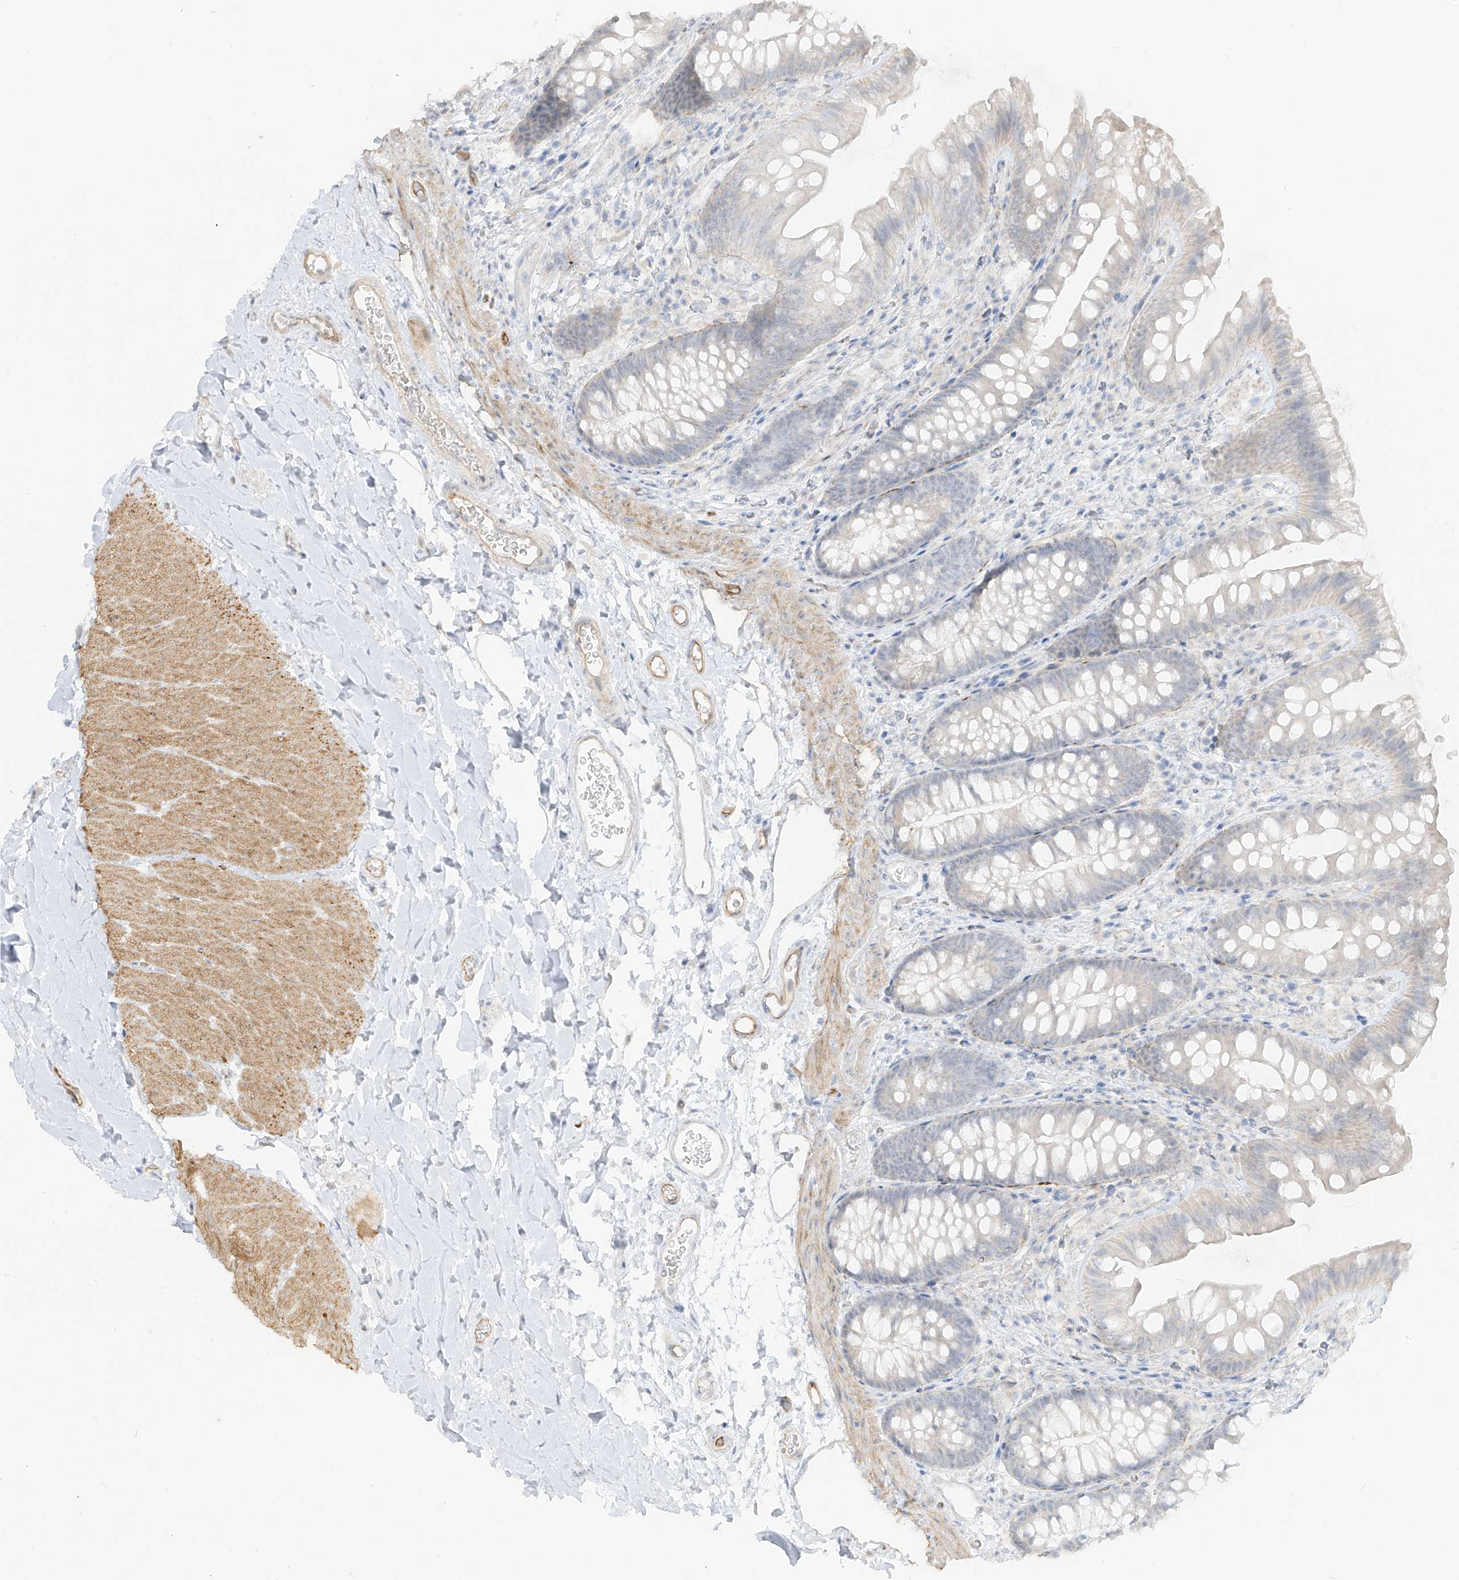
{"staining": {"intensity": "moderate", "quantity": "<25%", "location": "cytoplasmic/membranous"}, "tissue": "colon", "cell_type": "Endothelial cells", "image_type": "normal", "snomed": [{"axis": "morphology", "description": "Normal tissue, NOS"}, {"axis": "topography", "description": "Colon"}], "caption": "A photomicrograph showing moderate cytoplasmic/membranous positivity in about <25% of endothelial cells in benign colon, as visualized by brown immunohistochemical staining.", "gene": "C11orf87", "patient": {"sex": "female", "age": 62}}